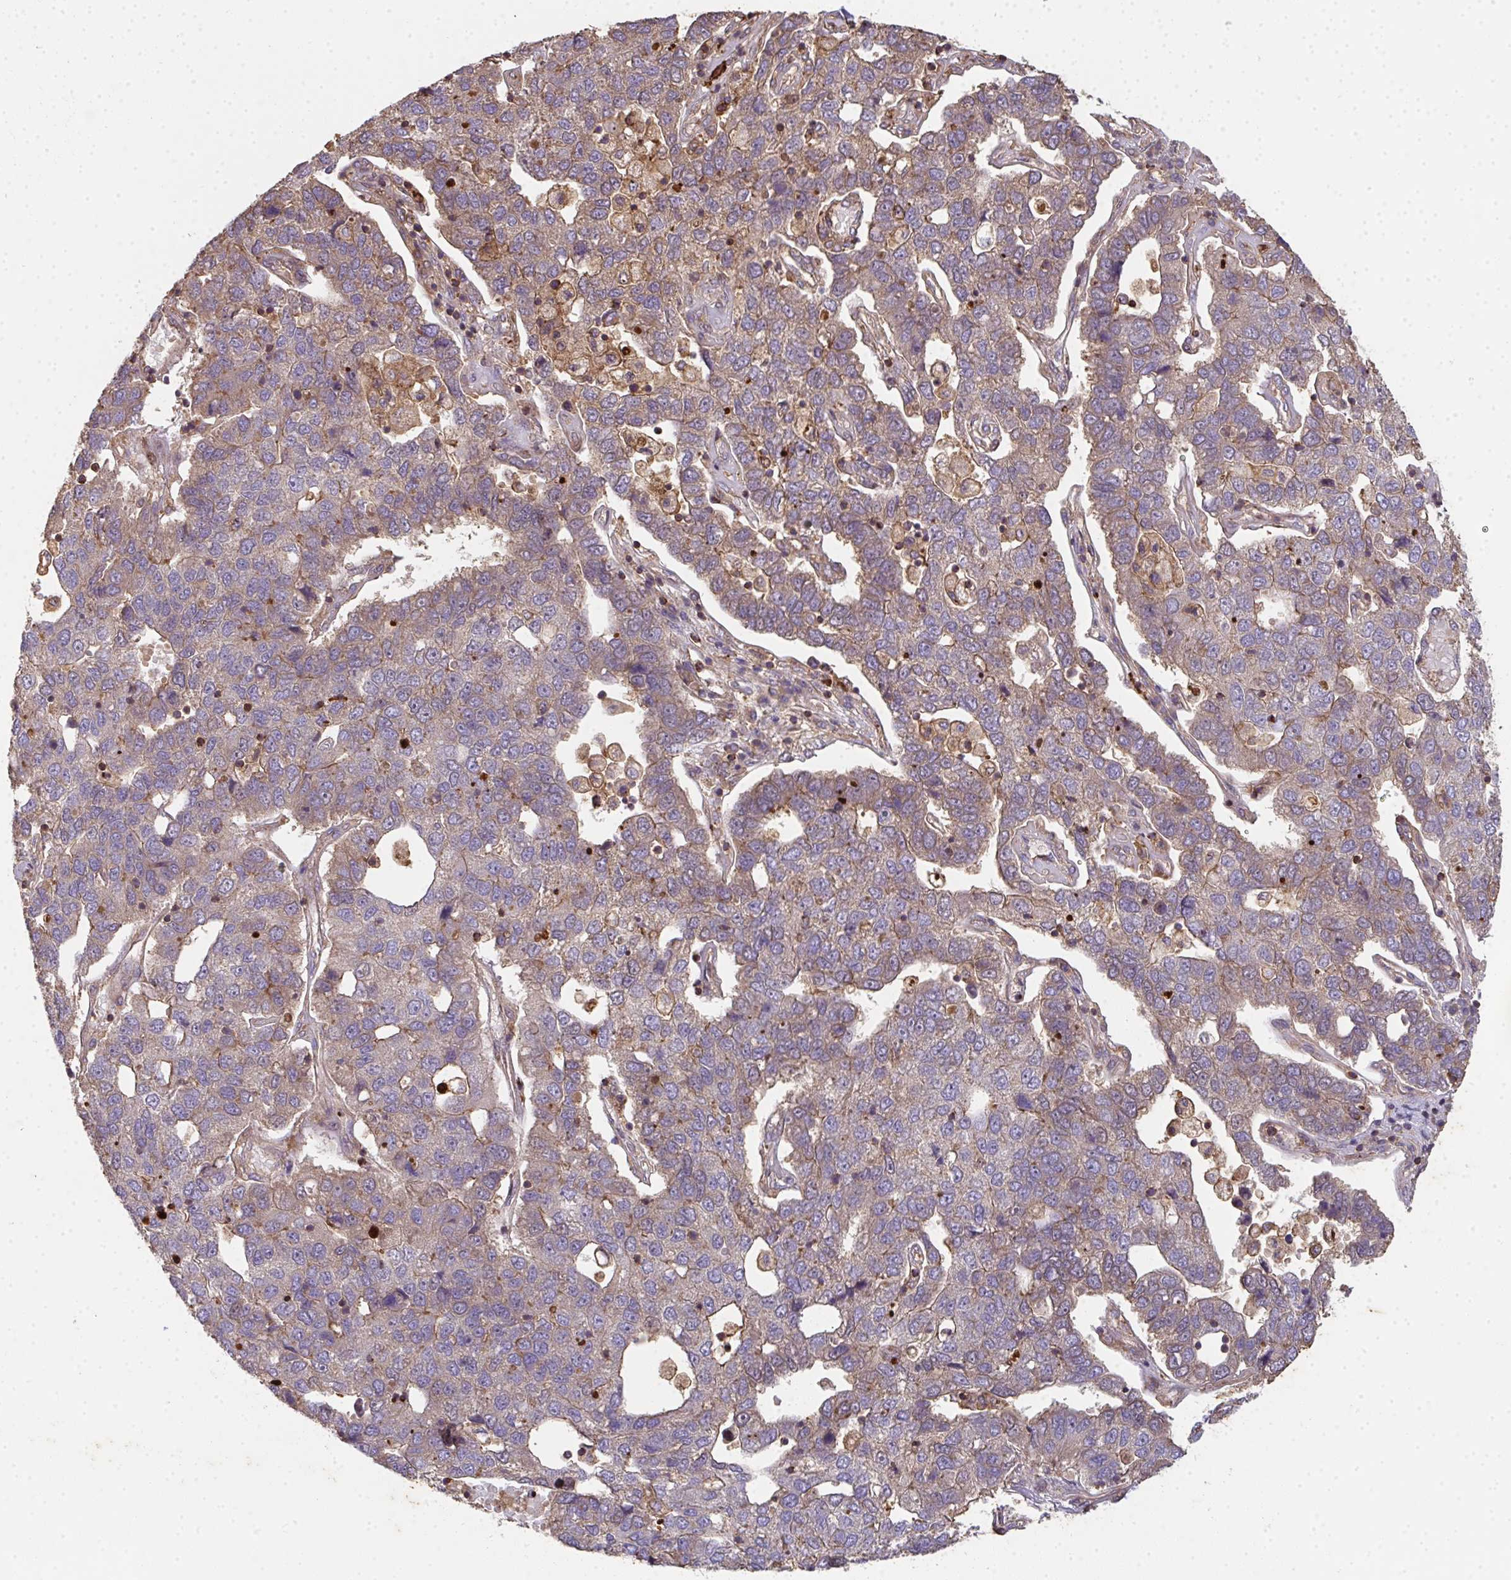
{"staining": {"intensity": "moderate", "quantity": ">75%", "location": "cytoplasmic/membranous"}, "tissue": "pancreatic cancer", "cell_type": "Tumor cells", "image_type": "cancer", "snomed": [{"axis": "morphology", "description": "Adenocarcinoma, NOS"}, {"axis": "topography", "description": "Pancreas"}], "caption": "Moderate cytoplasmic/membranous protein expression is present in approximately >75% of tumor cells in pancreatic adenocarcinoma.", "gene": "TNMD", "patient": {"sex": "female", "age": 61}}